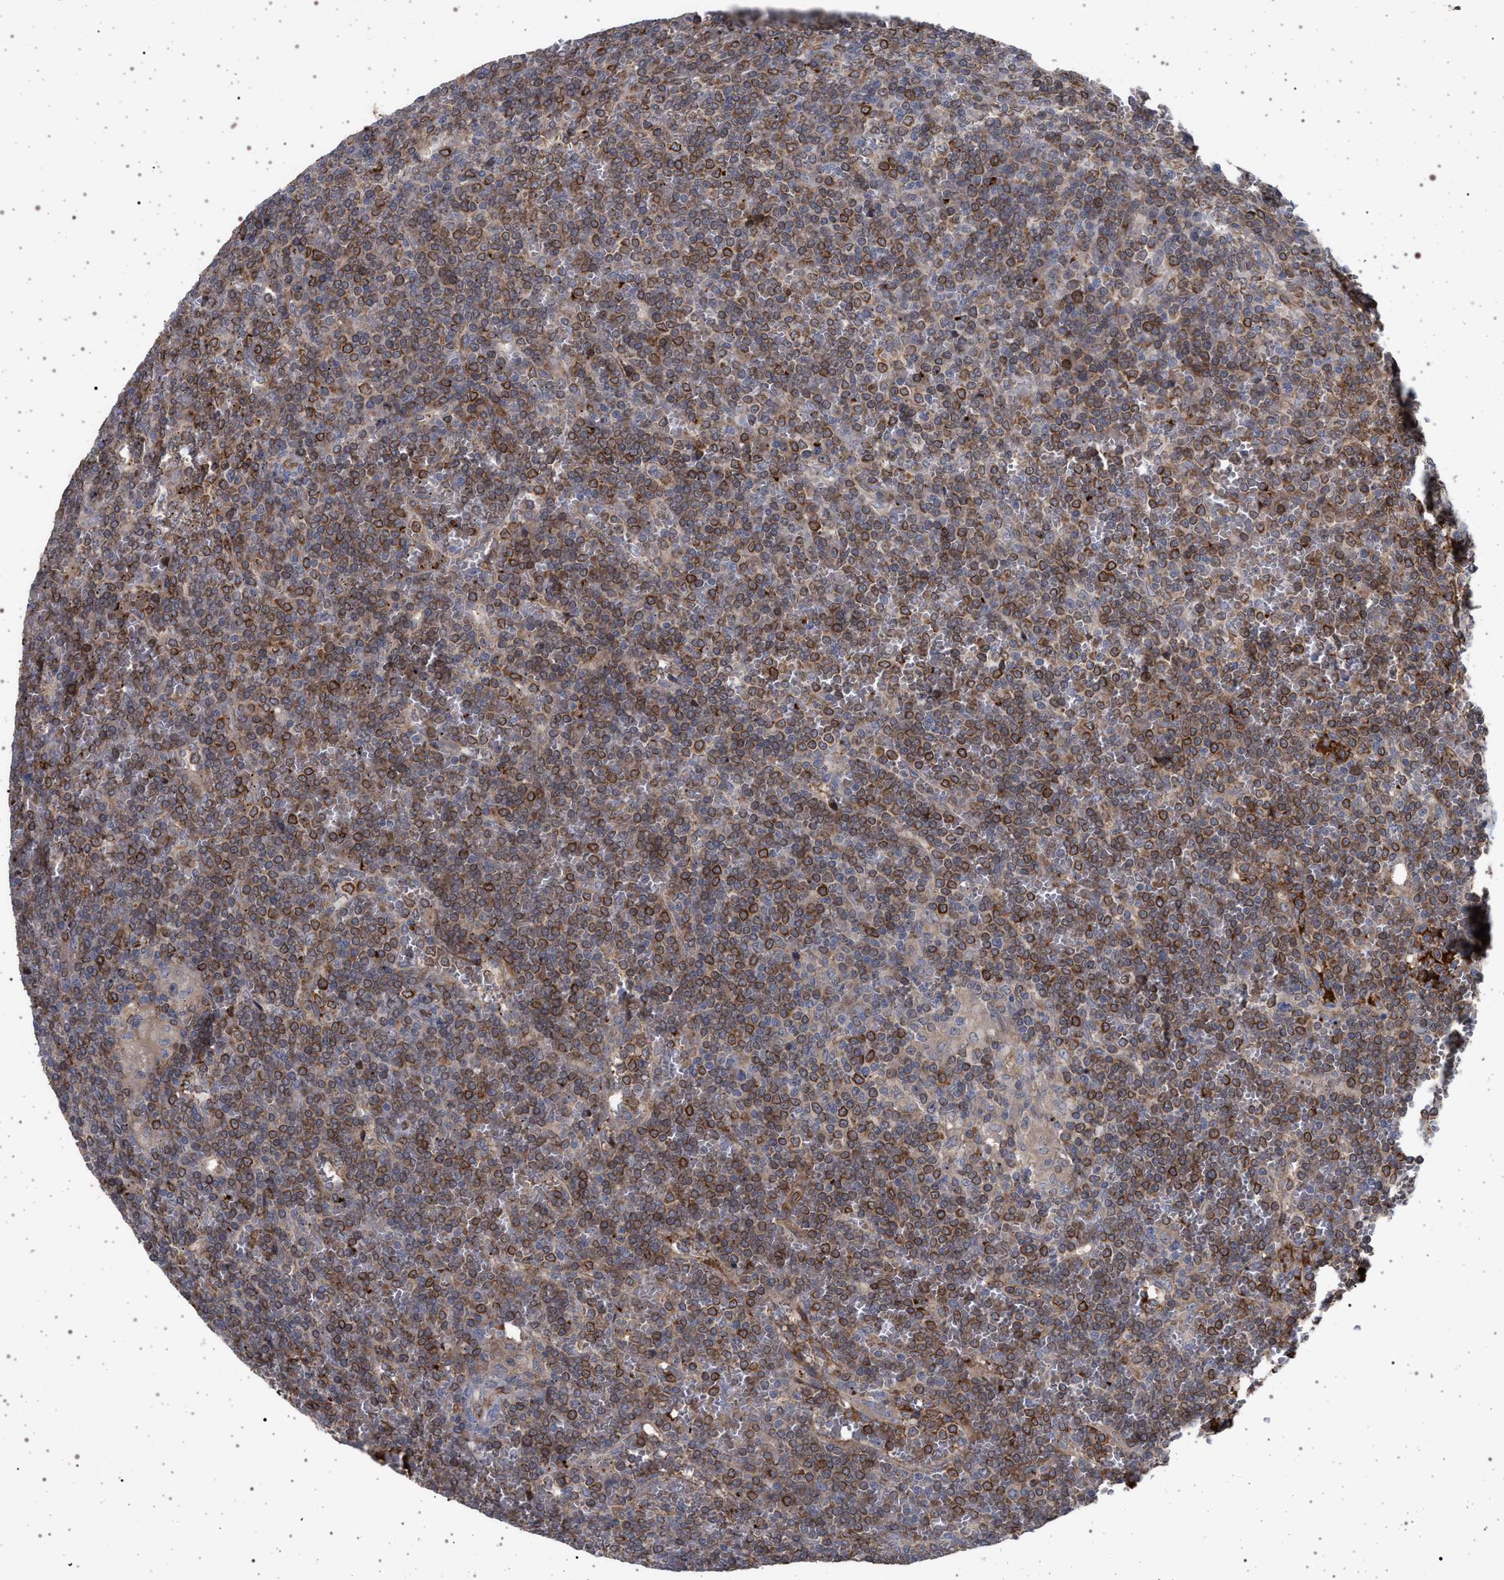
{"staining": {"intensity": "moderate", "quantity": ">75%", "location": "cytoplasmic/membranous"}, "tissue": "lymphoma", "cell_type": "Tumor cells", "image_type": "cancer", "snomed": [{"axis": "morphology", "description": "Malignant lymphoma, non-Hodgkin's type, Low grade"}, {"axis": "topography", "description": "Spleen"}], "caption": "This is a micrograph of immunohistochemistry staining of low-grade malignant lymphoma, non-Hodgkin's type, which shows moderate positivity in the cytoplasmic/membranous of tumor cells.", "gene": "RBM48", "patient": {"sex": "female", "age": 19}}